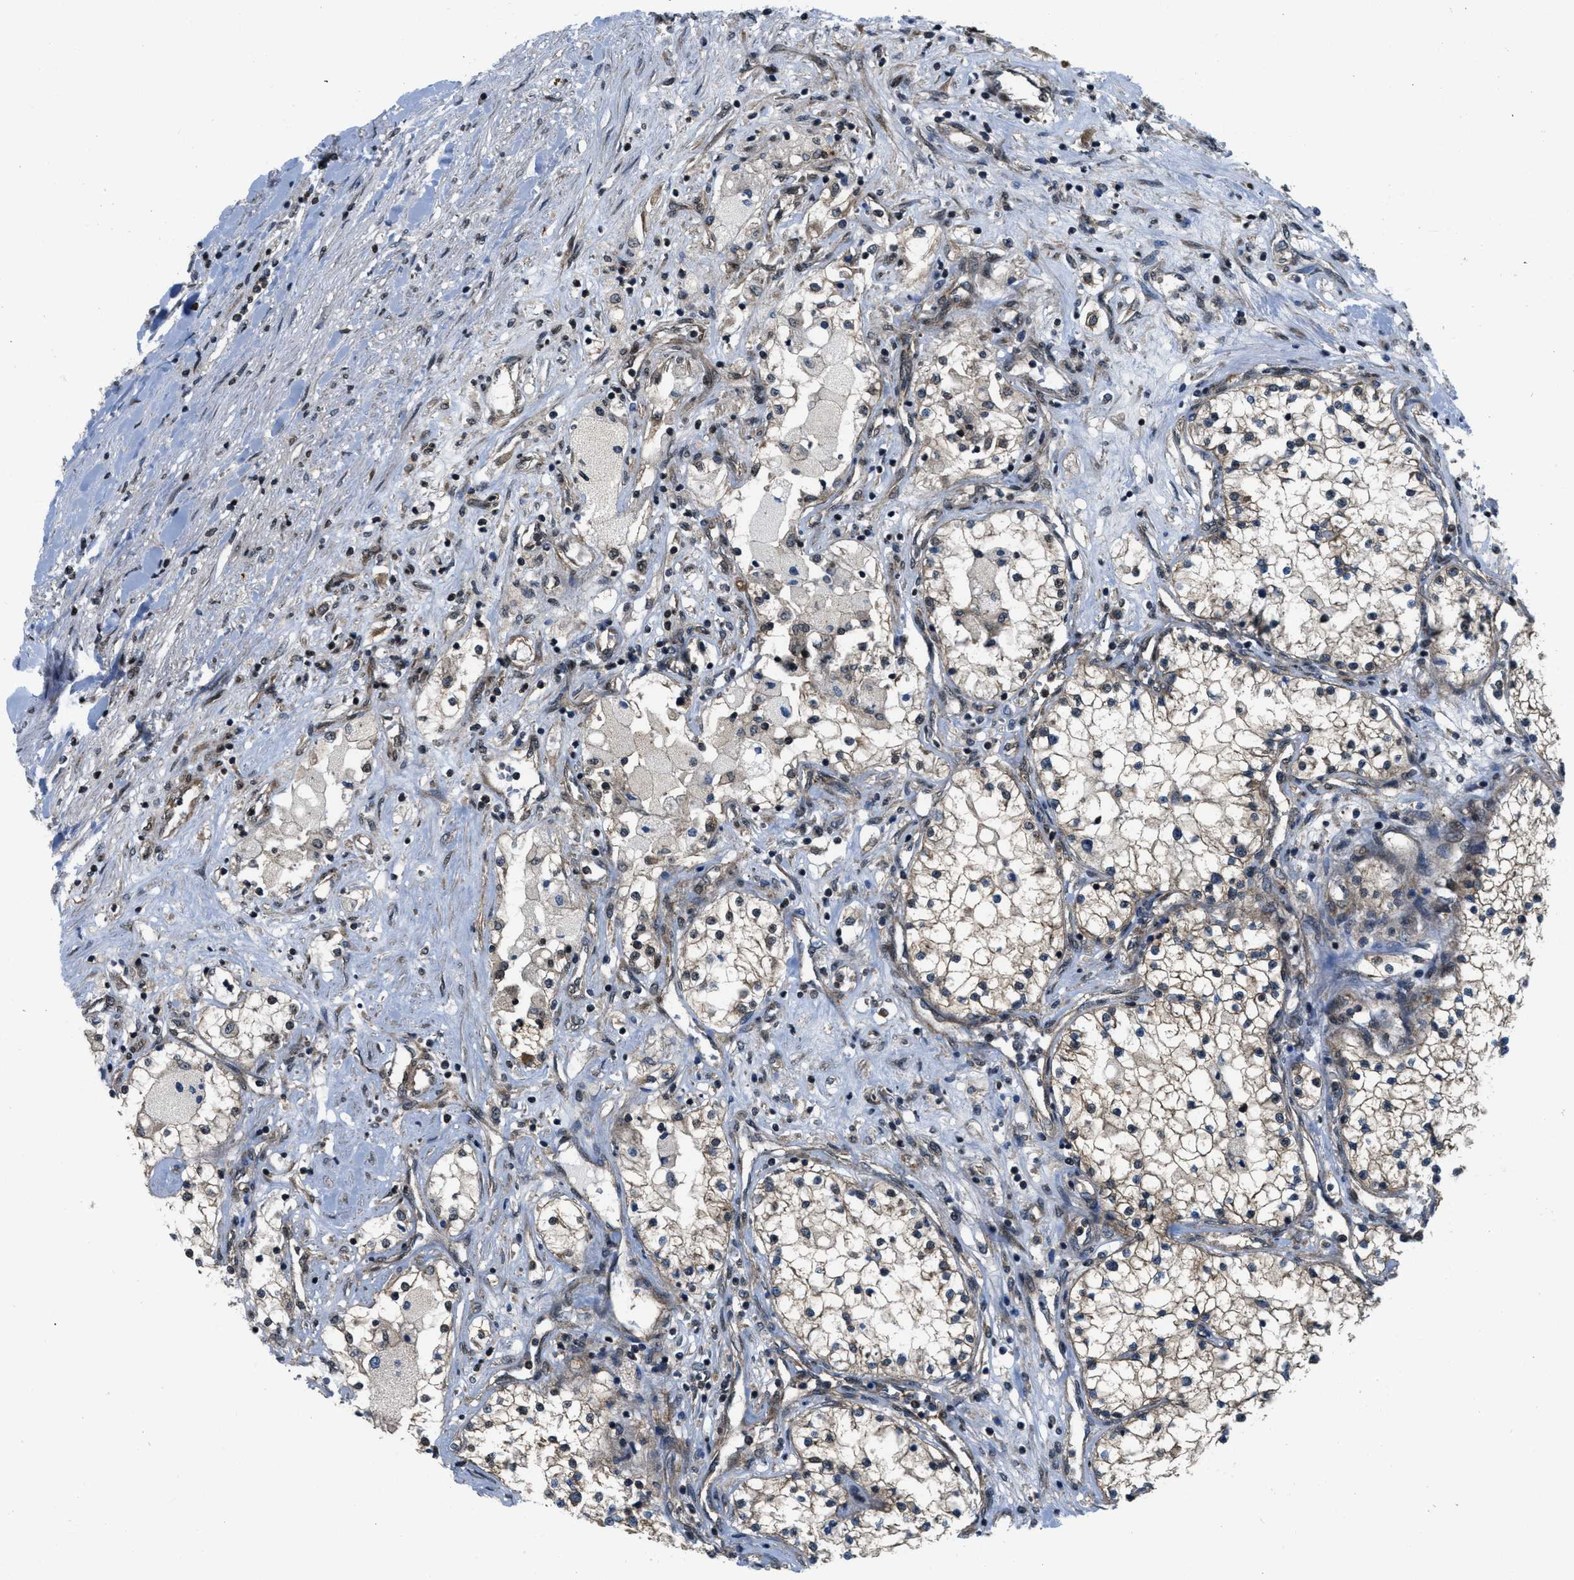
{"staining": {"intensity": "negative", "quantity": "none", "location": "none"}, "tissue": "renal cancer", "cell_type": "Tumor cells", "image_type": "cancer", "snomed": [{"axis": "morphology", "description": "Adenocarcinoma, NOS"}, {"axis": "topography", "description": "Kidney"}], "caption": "The IHC photomicrograph has no significant positivity in tumor cells of renal cancer tissue.", "gene": "PPP2CB", "patient": {"sex": "male", "age": 68}}